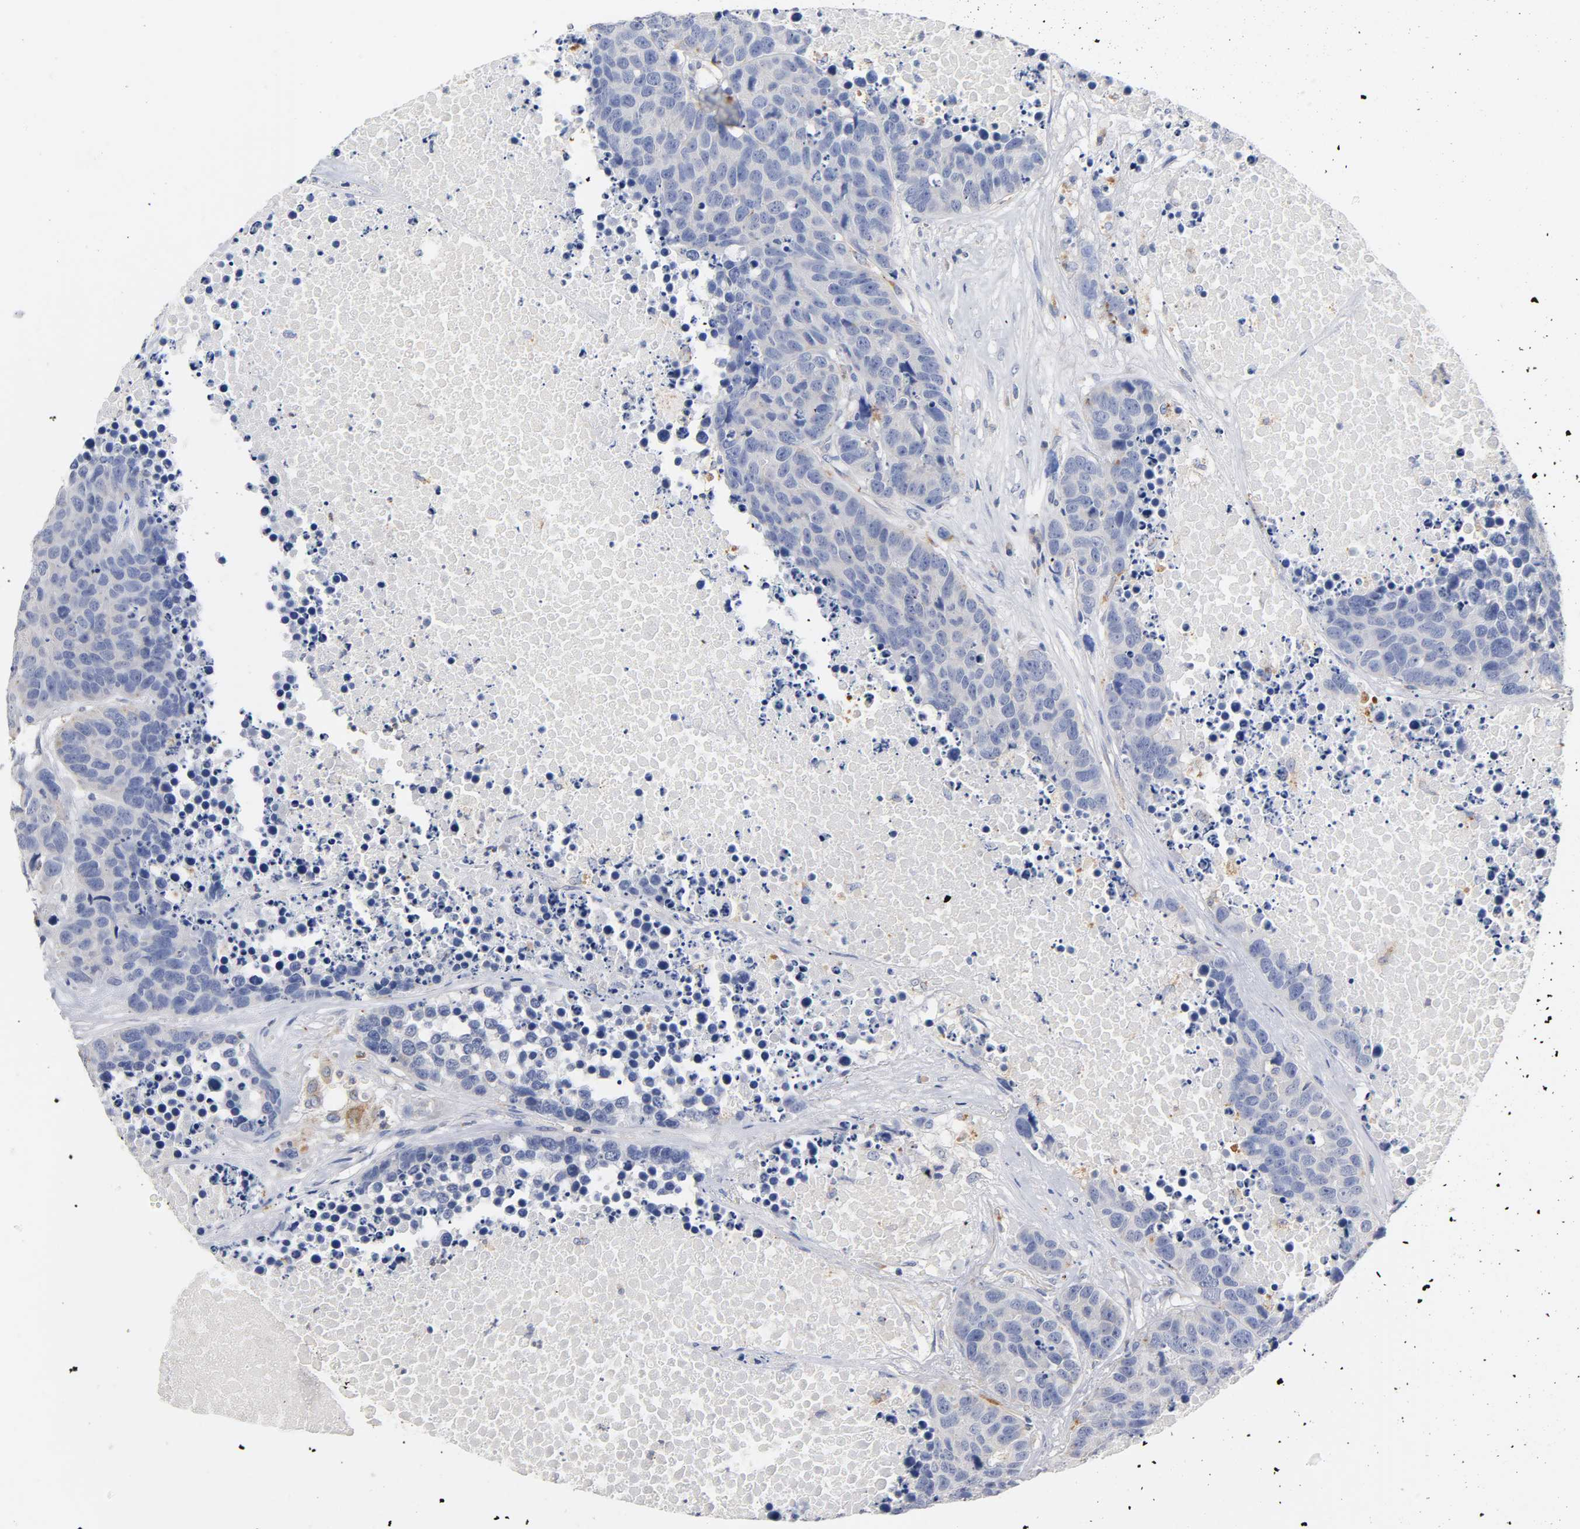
{"staining": {"intensity": "negative", "quantity": "none", "location": "none"}, "tissue": "carcinoid", "cell_type": "Tumor cells", "image_type": "cancer", "snomed": [{"axis": "morphology", "description": "Carcinoid, malignant, NOS"}, {"axis": "topography", "description": "Lung"}], "caption": "This is a photomicrograph of immunohistochemistry (IHC) staining of carcinoid, which shows no staining in tumor cells. The staining was performed using DAB to visualize the protein expression in brown, while the nuclei were stained in blue with hematoxylin (Magnification: 20x).", "gene": "SEMA5A", "patient": {"sex": "male", "age": 60}}